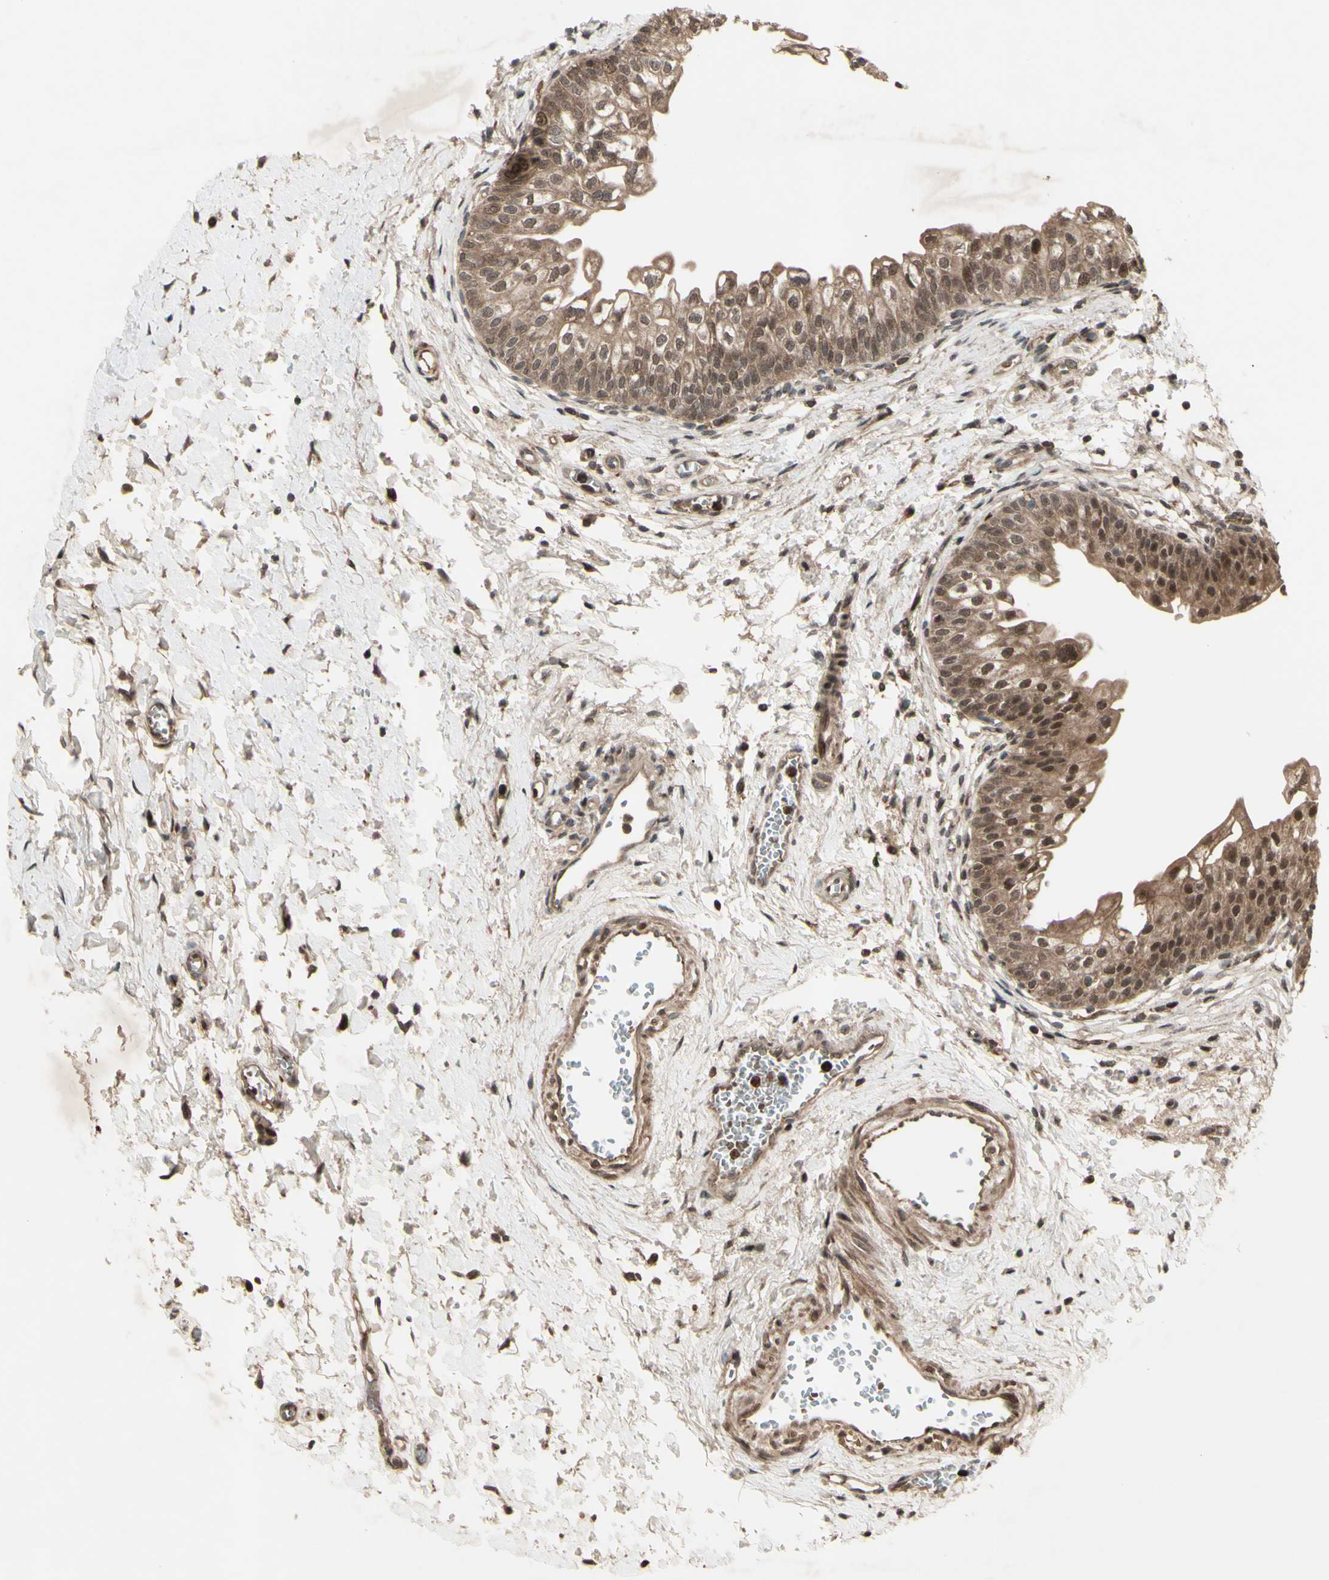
{"staining": {"intensity": "moderate", "quantity": ">75%", "location": "cytoplasmic/membranous,nuclear"}, "tissue": "urinary bladder", "cell_type": "Urothelial cells", "image_type": "normal", "snomed": [{"axis": "morphology", "description": "Normal tissue, NOS"}, {"axis": "topography", "description": "Urinary bladder"}], "caption": "Brown immunohistochemical staining in benign urinary bladder exhibits moderate cytoplasmic/membranous,nuclear staining in about >75% of urothelial cells. (Brightfield microscopy of DAB IHC at high magnification).", "gene": "MLF2", "patient": {"sex": "male", "age": 55}}